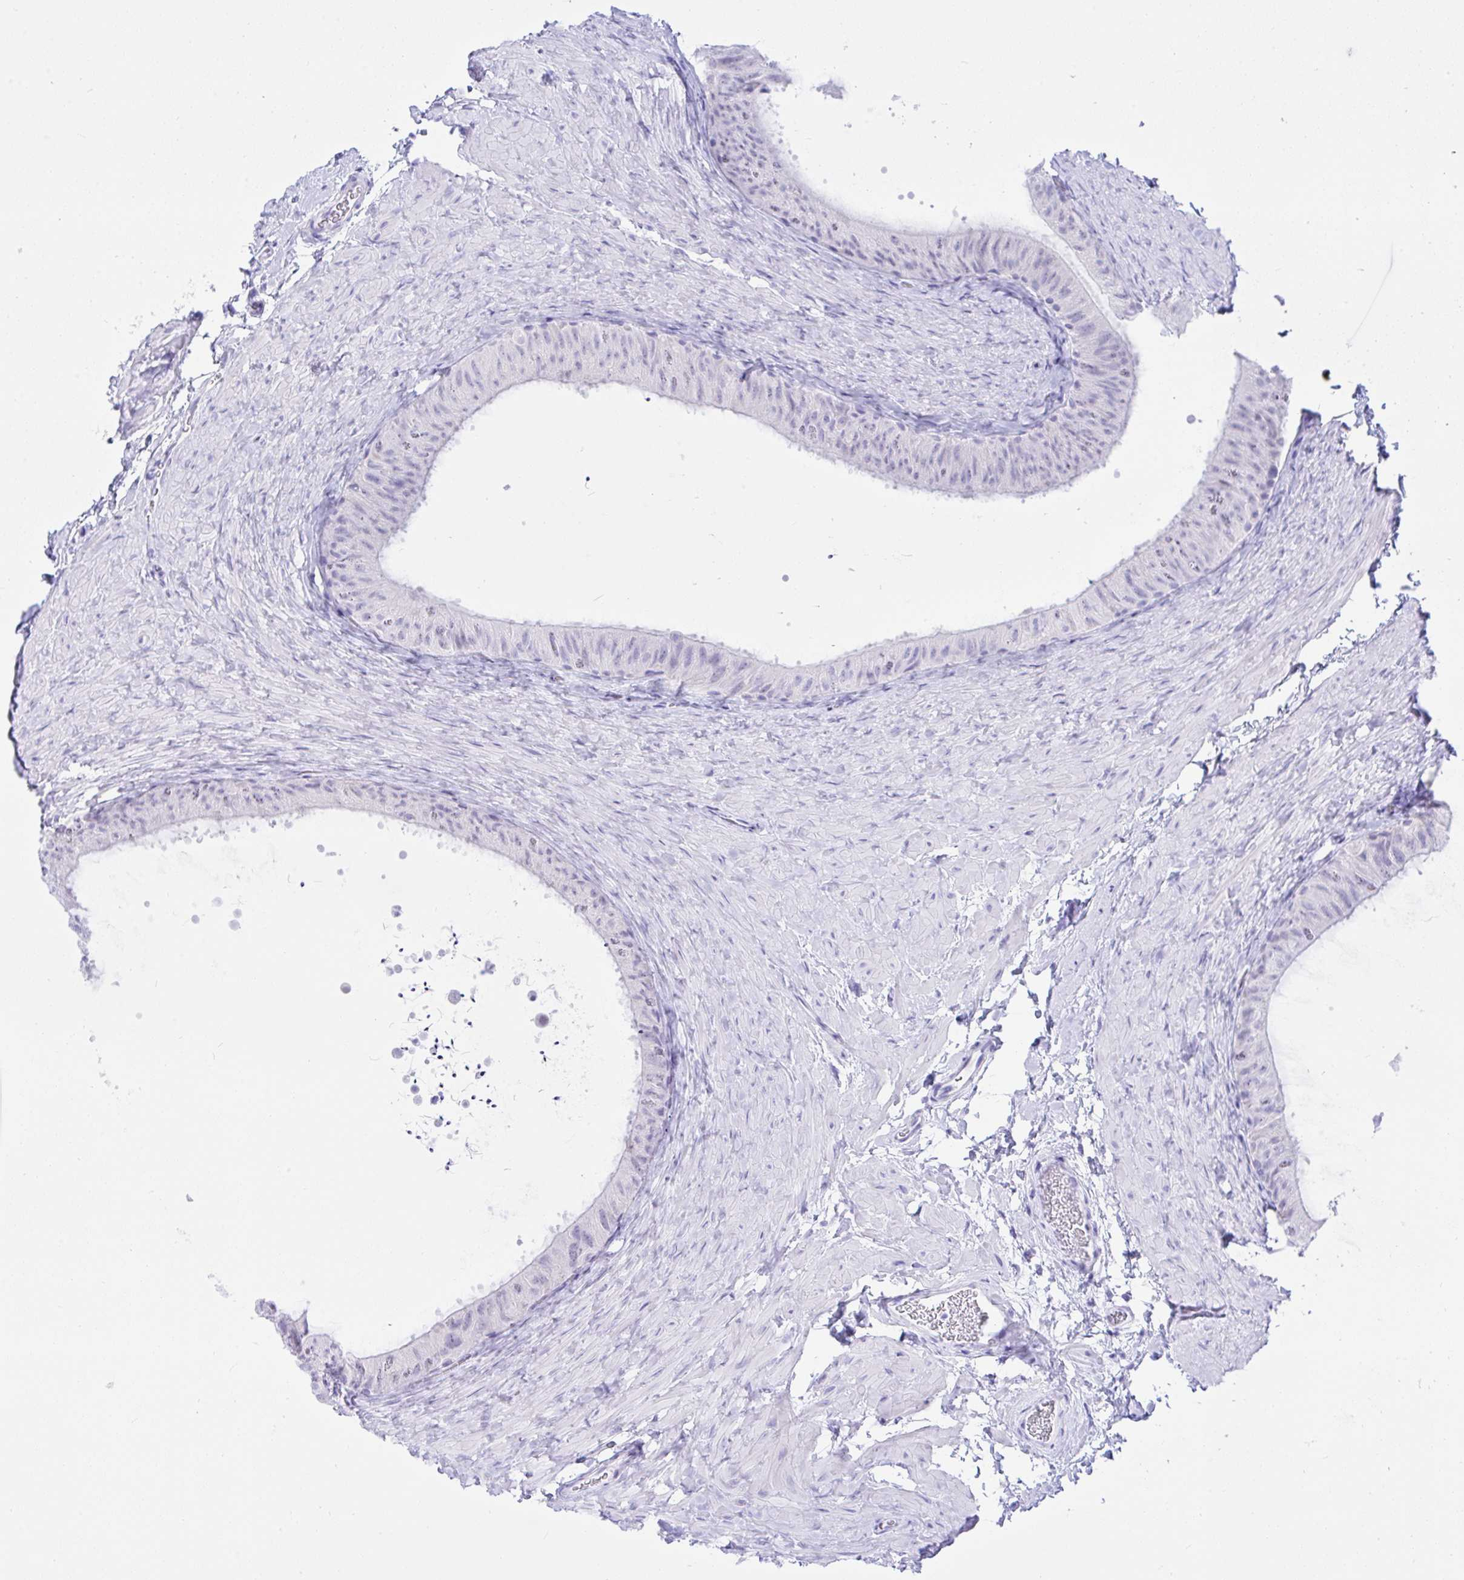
{"staining": {"intensity": "negative", "quantity": "none", "location": "none"}, "tissue": "epididymis", "cell_type": "Glandular cells", "image_type": "normal", "snomed": [{"axis": "morphology", "description": "Normal tissue, NOS"}, {"axis": "topography", "description": "Epididymis, spermatic cord, NOS"}, {"axis": "topography", "description": "Epididymis"}], "caption": "Protein analysis of benign epididymis shows no significant expression in glandular cells. The staining was performed using DAB to visualize the protein expression in brown, while the nuclei were stained in blue with hematoxylin (Magnification: 20x).", "gene": "SEL1L2", "patient": {"sex": "male", "age": 31}}